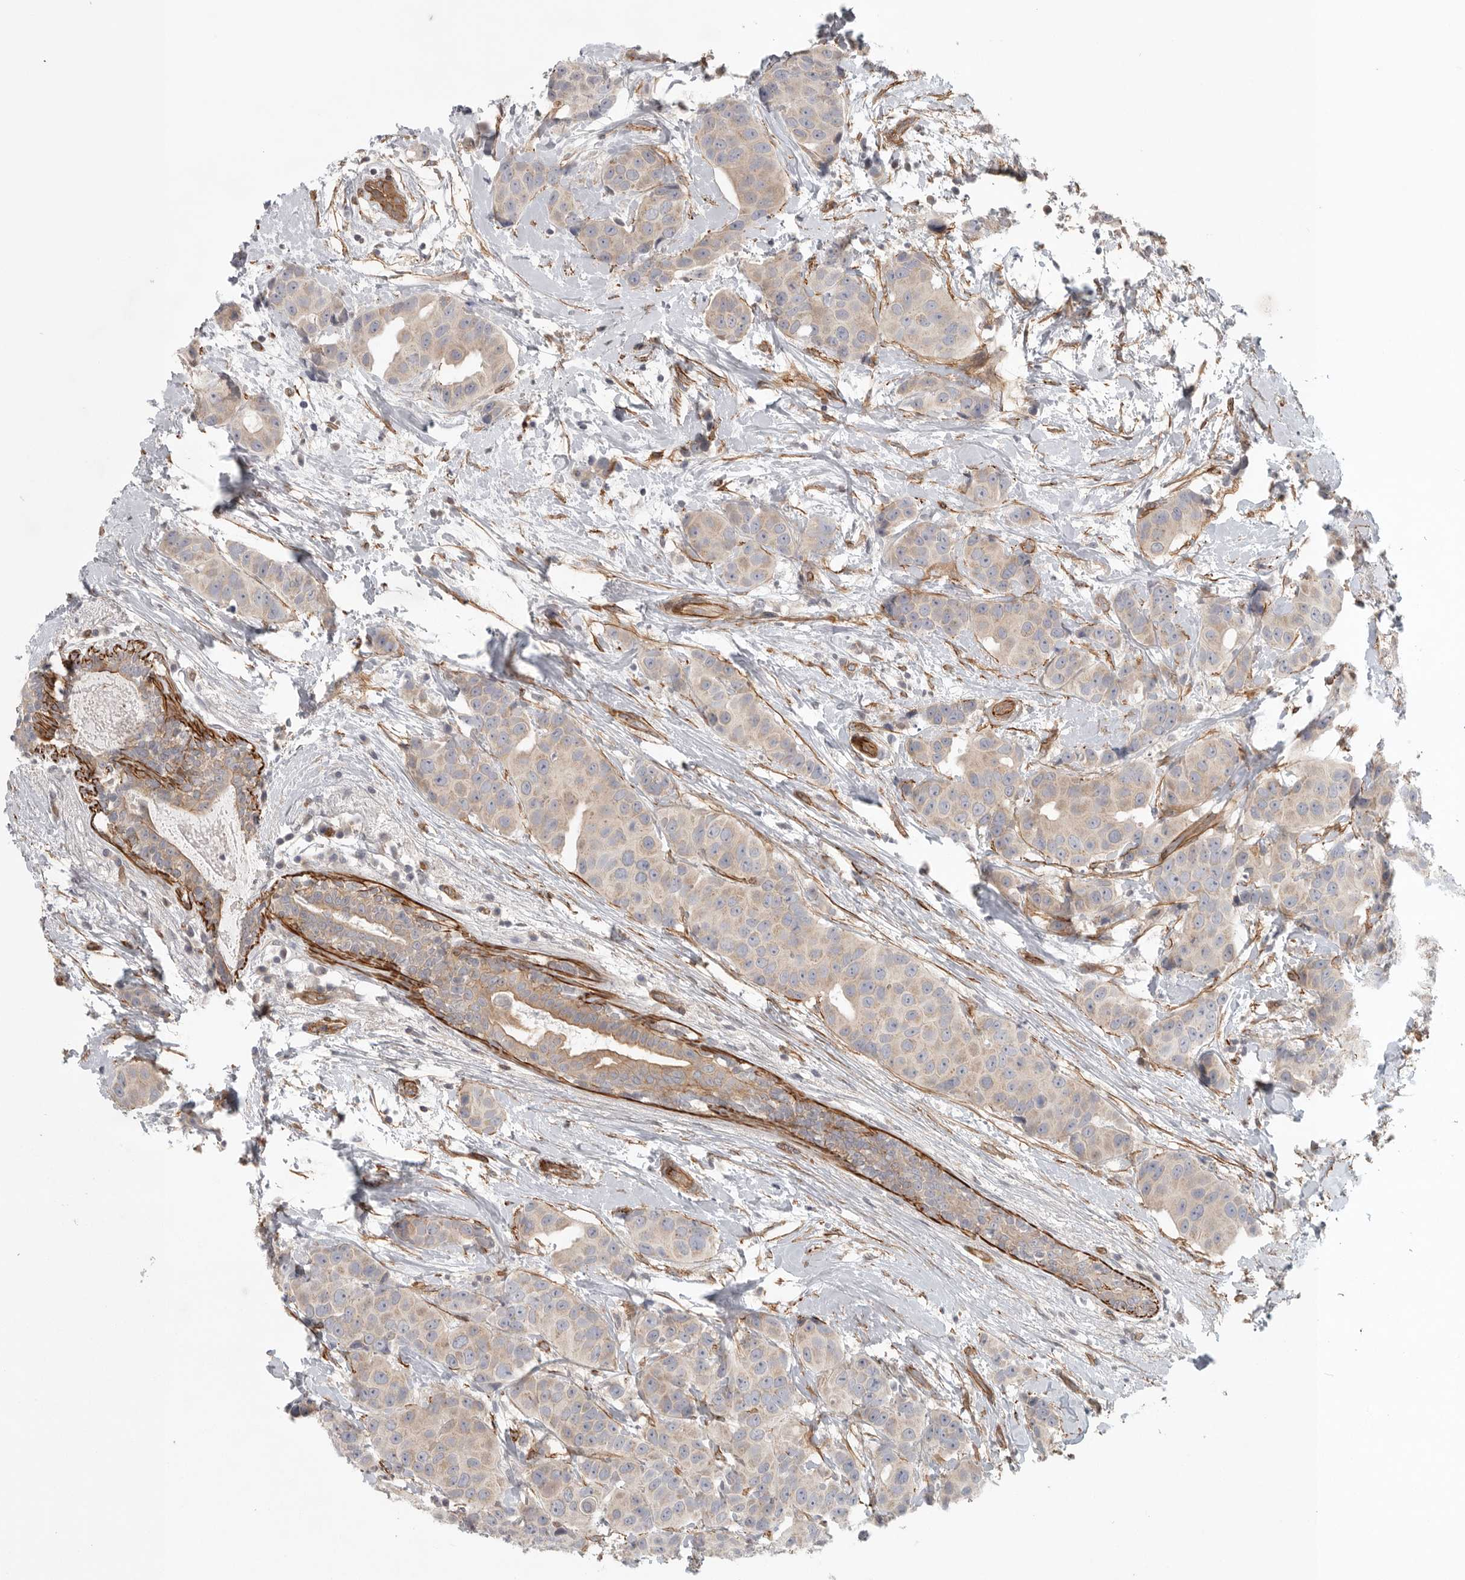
{"staining": {"intensity": "weak", "quantity": ">75%", "location": "cytoplasmic/membranous"}, "tissue": "breast cancer", "cell_type": "Tumor cells", "image_type": "cancer", "snomed": [{"axis": "morphology", "description": "Normal tissue, NOS"}, {"axis": "morphology", "description": "Duct carcinoma"}, {"axis": "topography", "description": "Breast"}], "caption": "Immunohistochemical staining of human breast infiltrating ductal carcinoma shows weak cytoplasmic/membranous protein expression in about >75% of tumor cells.", "gene": "LONRF1", "patient": {"sex": "female", "age": 39}}